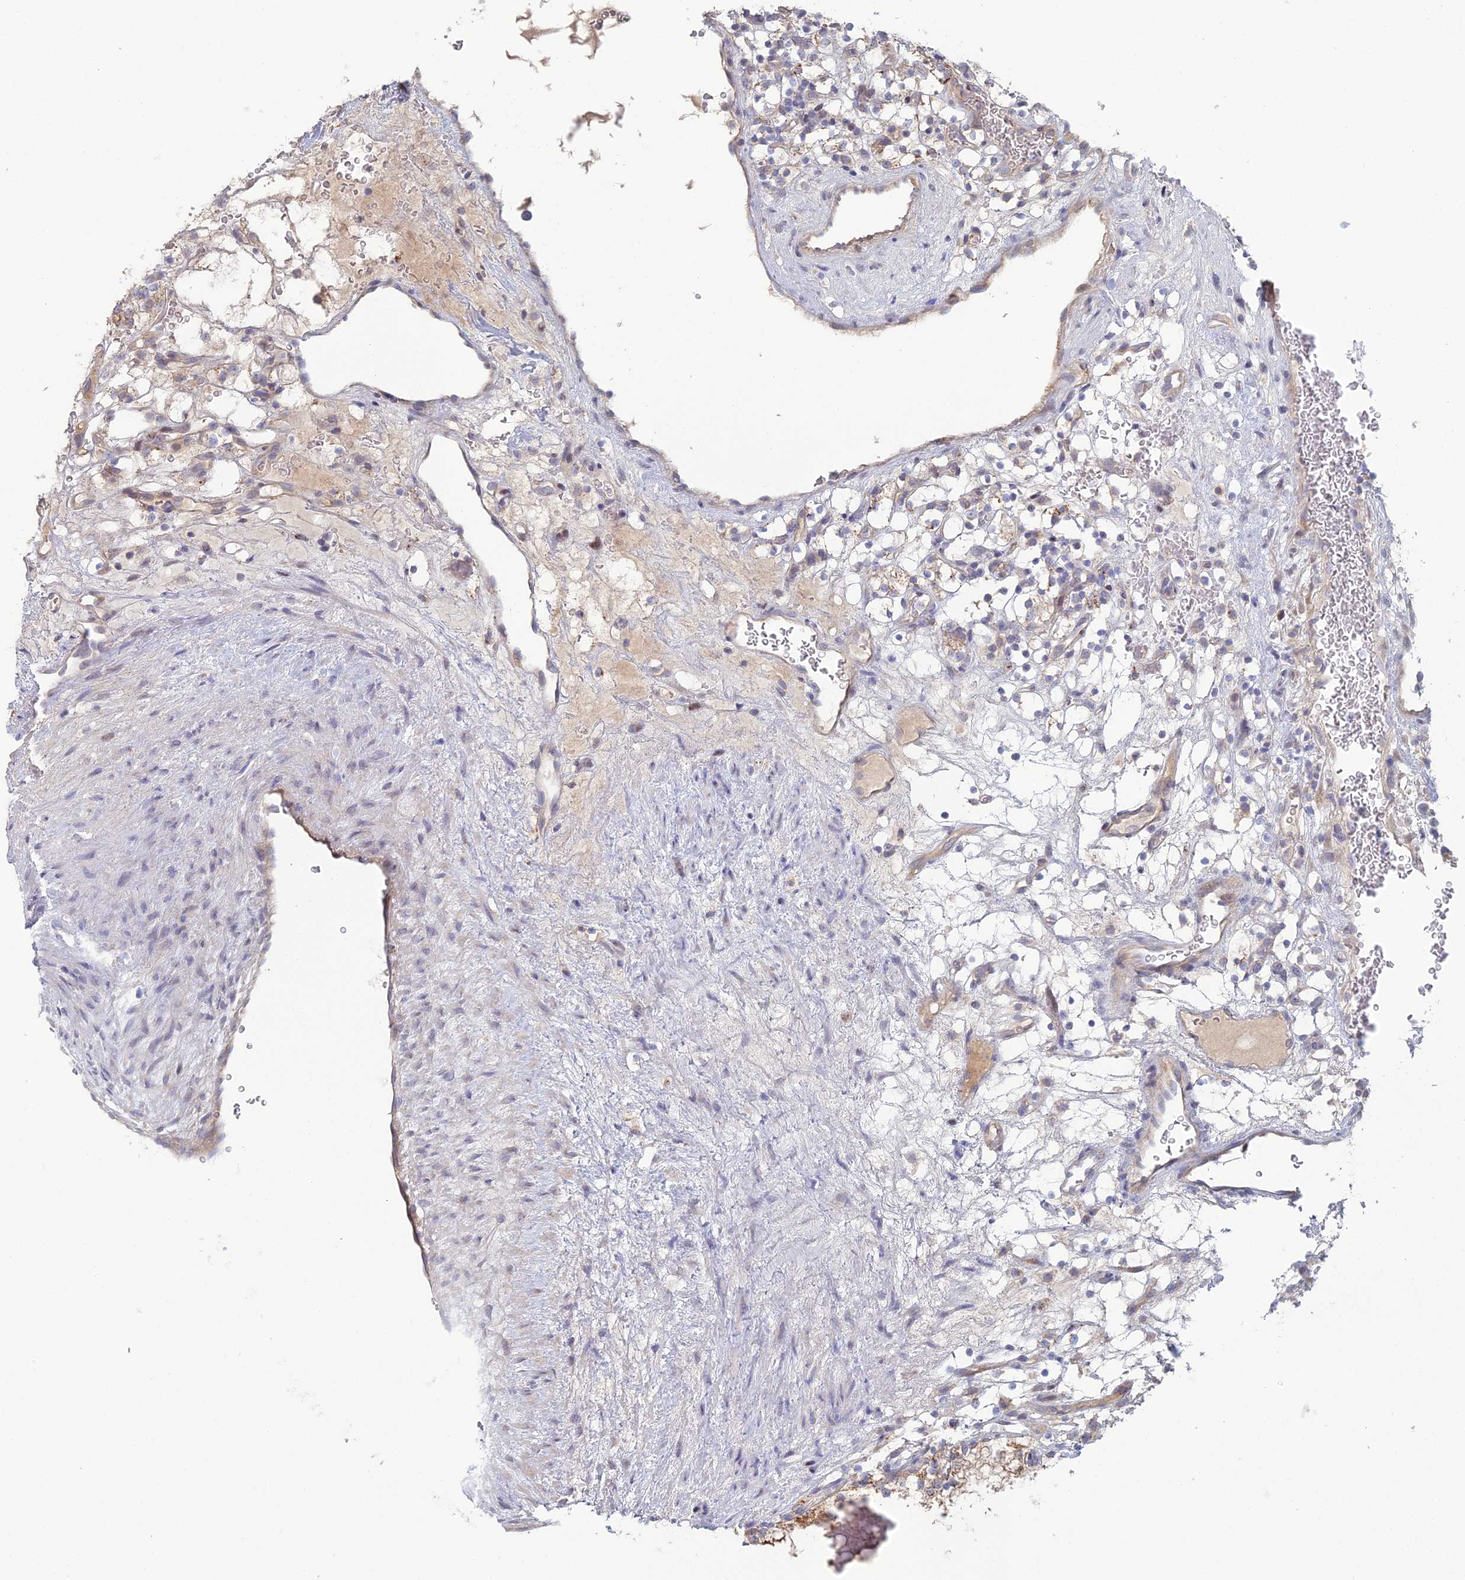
{"staining": {"intensity": "moderate", "quantity": "<25%", "location": "cytoplasmic/membranous"}, "tissue": "renal cancer", "cell_type": "Tumor cells", "image_type": "cancer", "snomed": [{"axis": "morphology", "description": "Adenocarcinoma, NOS"}, {"axis": "topography", "description": "Kidney"}], "caption": "Renal cancer (adenocarcinoma) stained with a protein marker exhibits moderate staining in tumor cells.", "gene": "ARL16", "patient": {"sex": "female", "age": 69}}